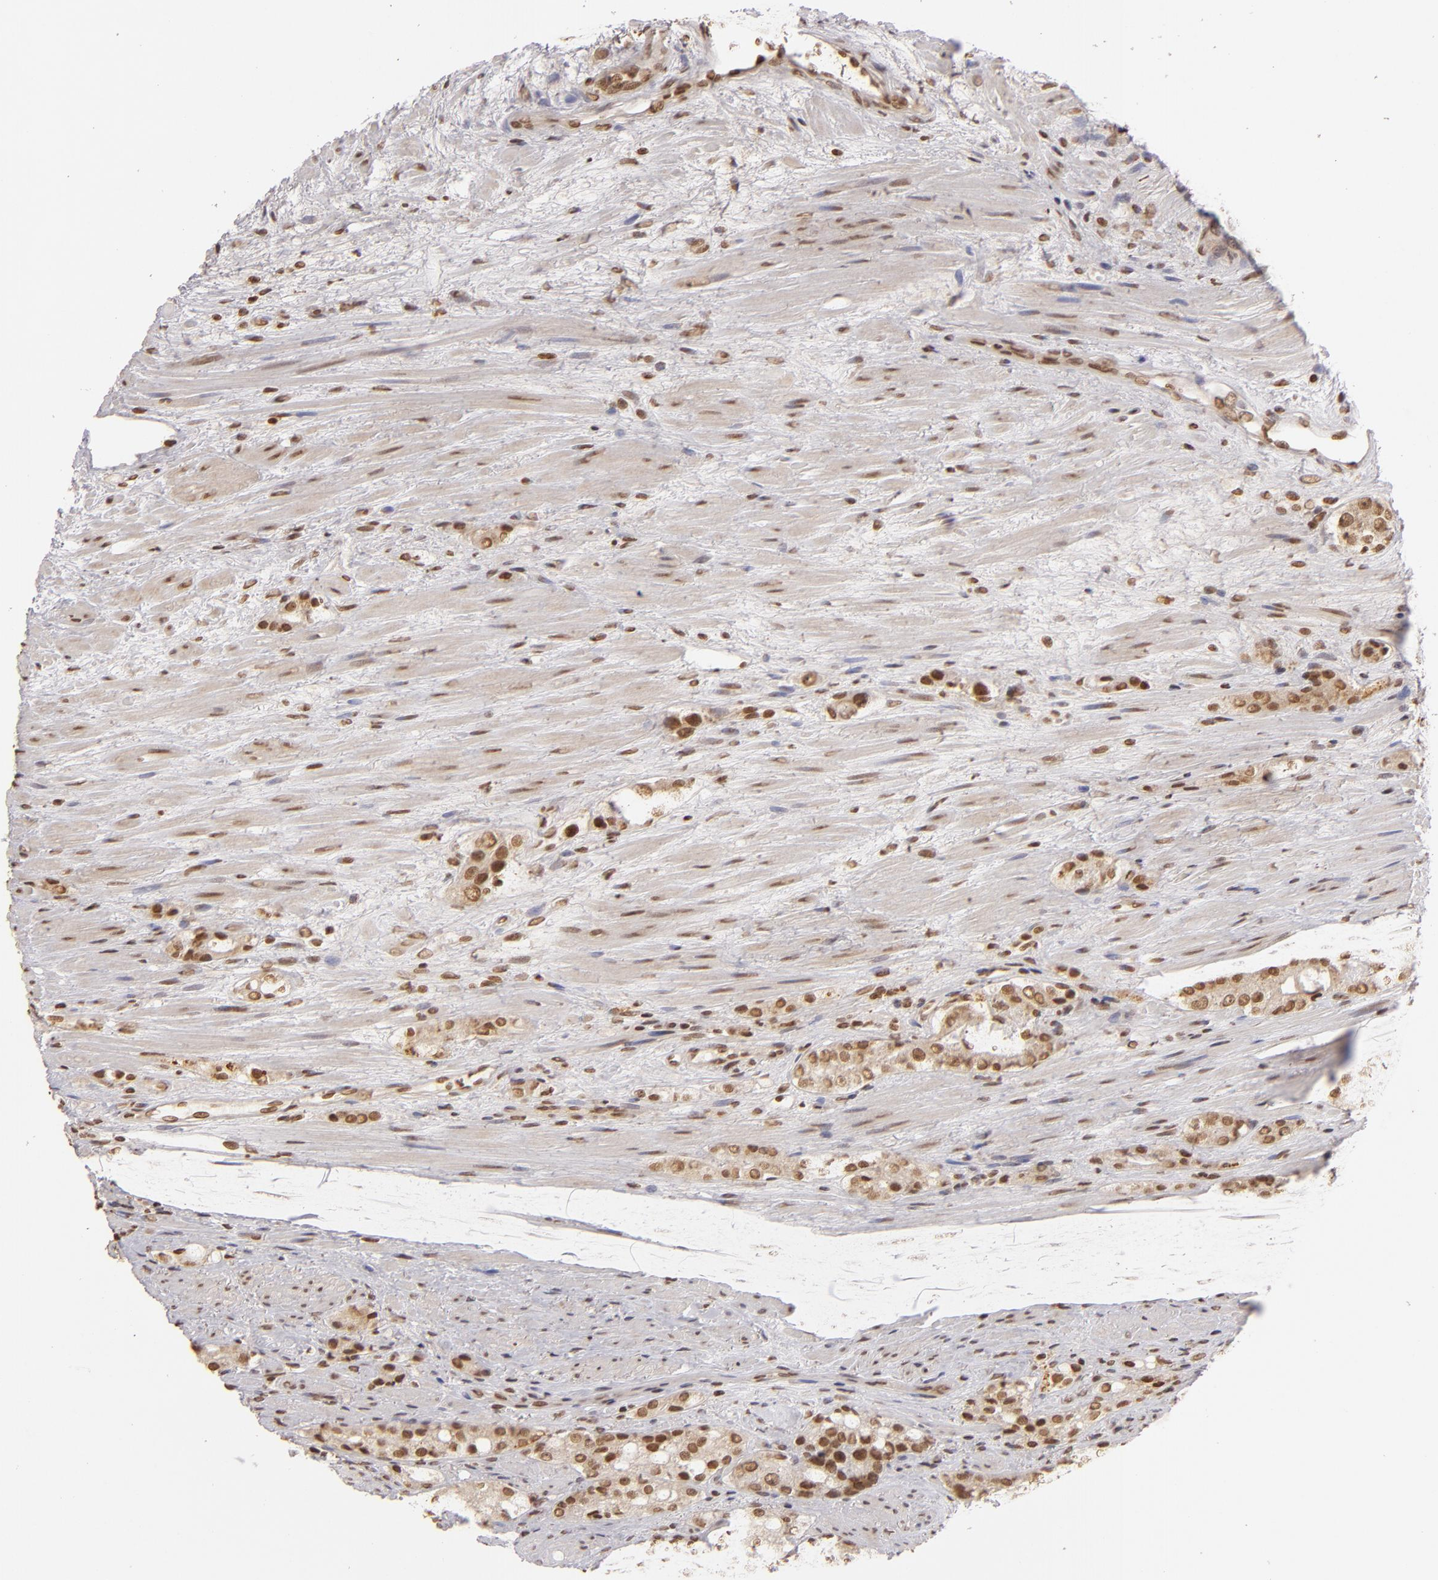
{"staining": {"intensity": "strong", "quantity": ">75%", "location": "nuclear"}, "tissue": "prostate cancer", "cell_type": "Tumor cells", "image_type": "cancer", "snomed": [{"axis": "morphology", "description": "Adenocarcinoma, High grade"}, {"axis": "topography", "description": "Prostate"}], "caption": "Immunohistochemistry (IHC) (DAB) staining of human prostate adenocarcinoma (high-grade) demonstrates strong nuclear protein positivity in about >75% of tumor cells.", "gene": "CUL3", "patient": {"sex": "male", "age": 72}}